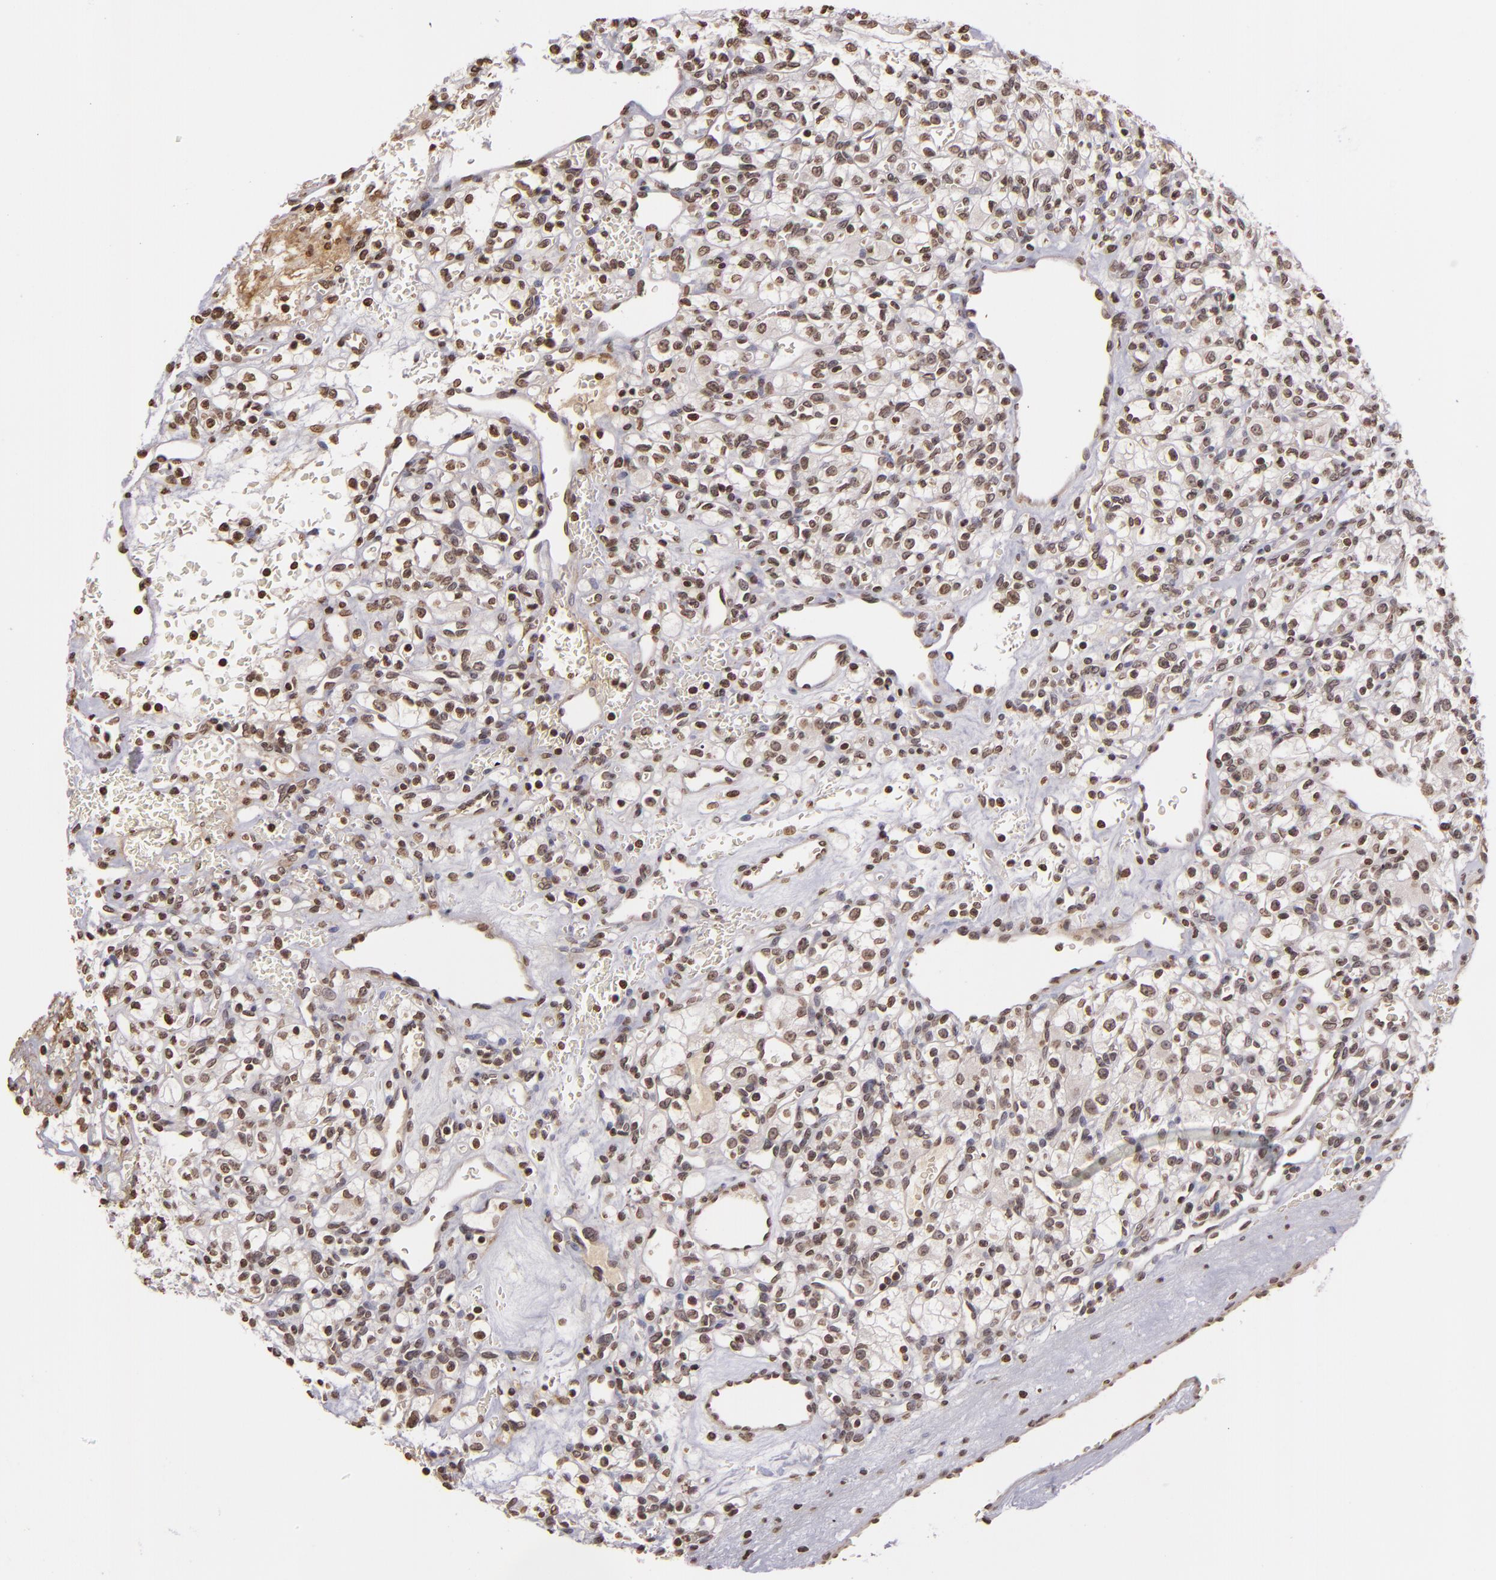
{"staining": {"intensity": "weak", "quantity": ">75%", "location": "nuclear"}, "tissue": "renal cancer", "cell_type": "Tumor cells", "image_type": "cancer", "snomed": [{"axis": "morphology", "description": "Adenocarcinoma, NOS"}, {"axis": "topography", "description": "Kidney"}], "caption": "Weak nuclear protein expression is appreciated in about >75% of tumor cells in renal adenocarcinoma.", "gene": "THRB", "patient": {"sex": "female", "age": 62}}